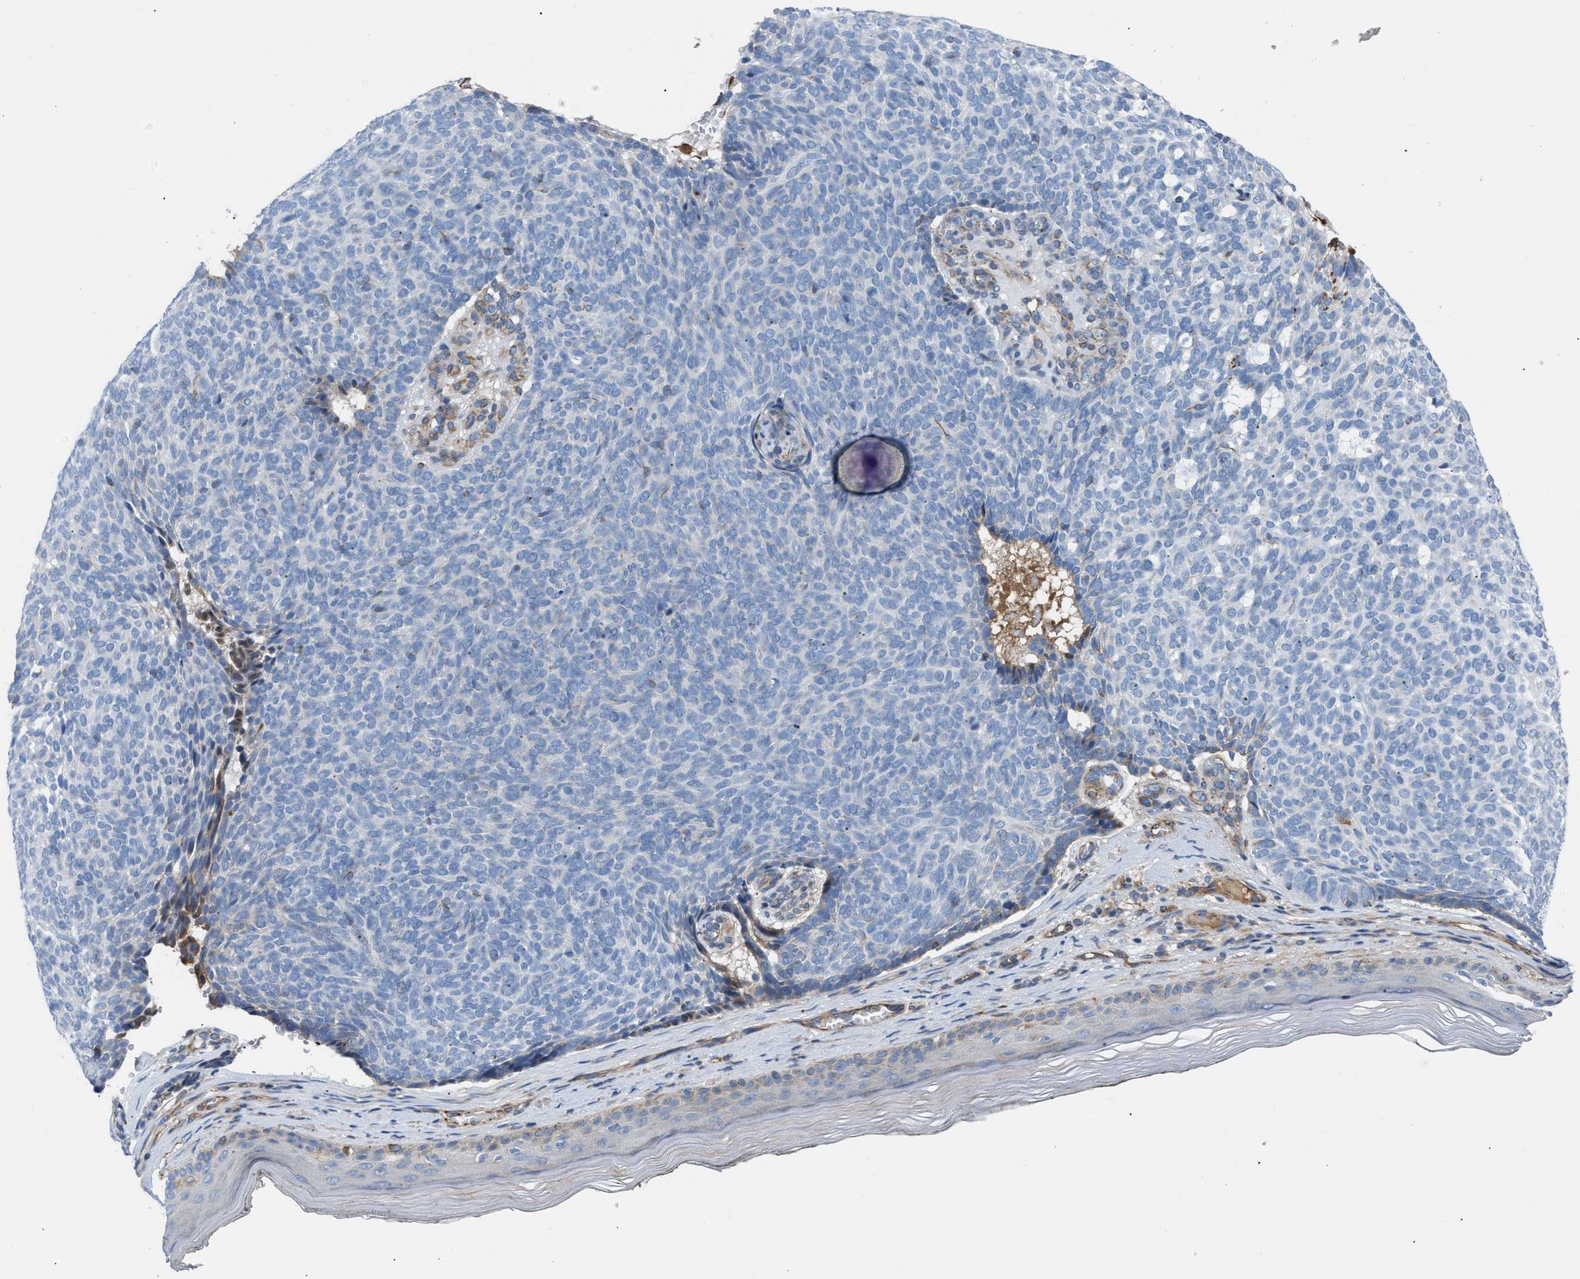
{"staining": {"intensity": "negative", "quantity": "none", "location": "none"}, "tissue": "skin cancer", "cell_type": "Tumor cells", "image_type": "cancer", "snomed": [{"axis": "morphology", "description": "Basal cell carcinoma"}, {"axis": "topography", "description": "Skin"}], "caption": "There is no significant expression in tumor cells of basal cell carcinoma (skin).", "gene": "TFPI", "patient": {"sex": "male", "age": 61}}